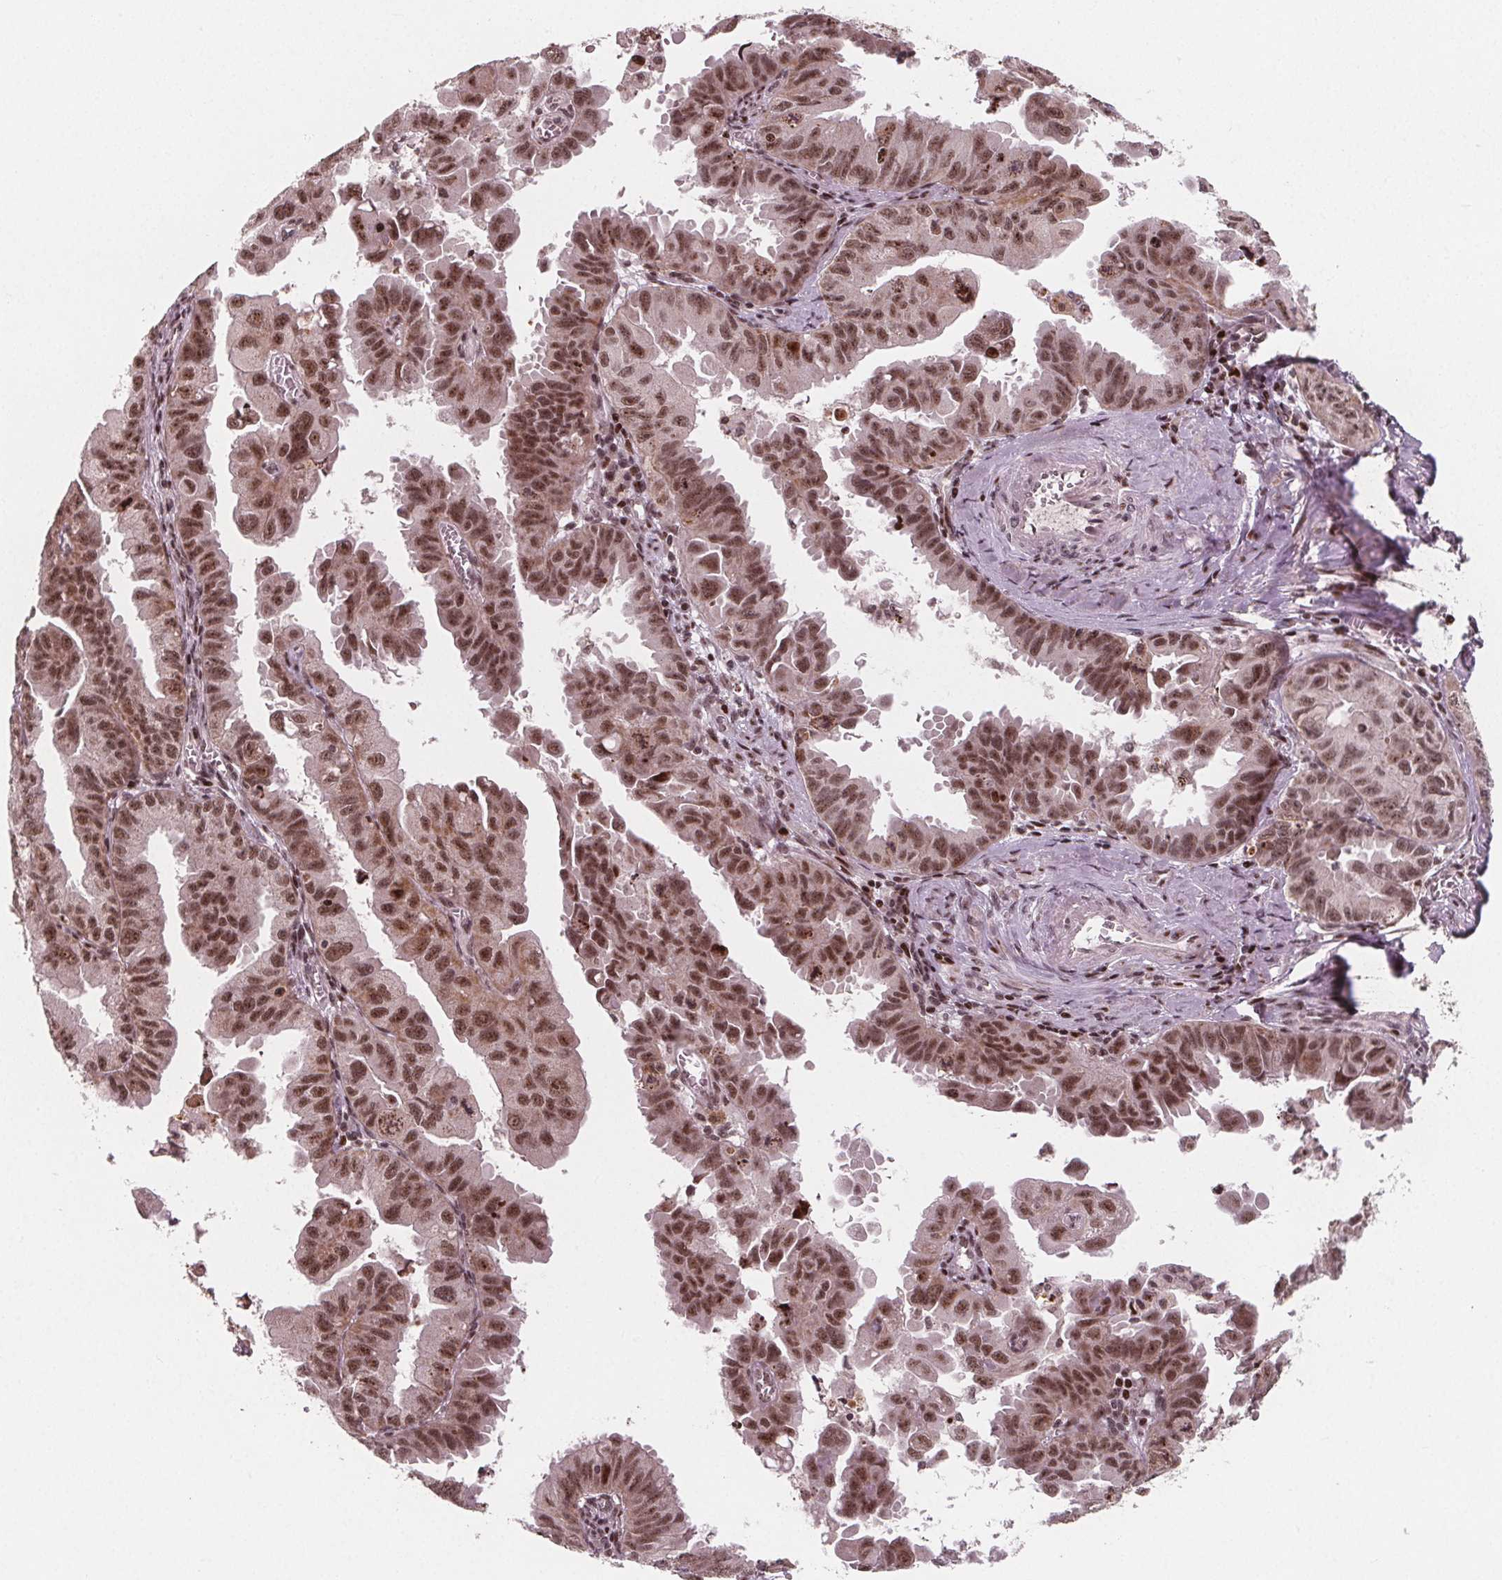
{"staining": {"intensity": "moderate", "quantity": ">75%", "location": "nuclear"}, "tissue": "ovarian cancer", "cell_type": "Tumor cells", "image_type": "cancer", "snomed": [{"axis": "morphology", "description": "Carcinoma, endometroid"}, {"axis": "topography", "description": "Ovary"}], "caption": "Protein staining by IHC demonstrates moderate nuclear positivity in approximately >75% of tumor cells in endometroid carcinoma (ovarian).", "gene": "SNRNP35", "patient": {"sex": "female", "age": 85}}